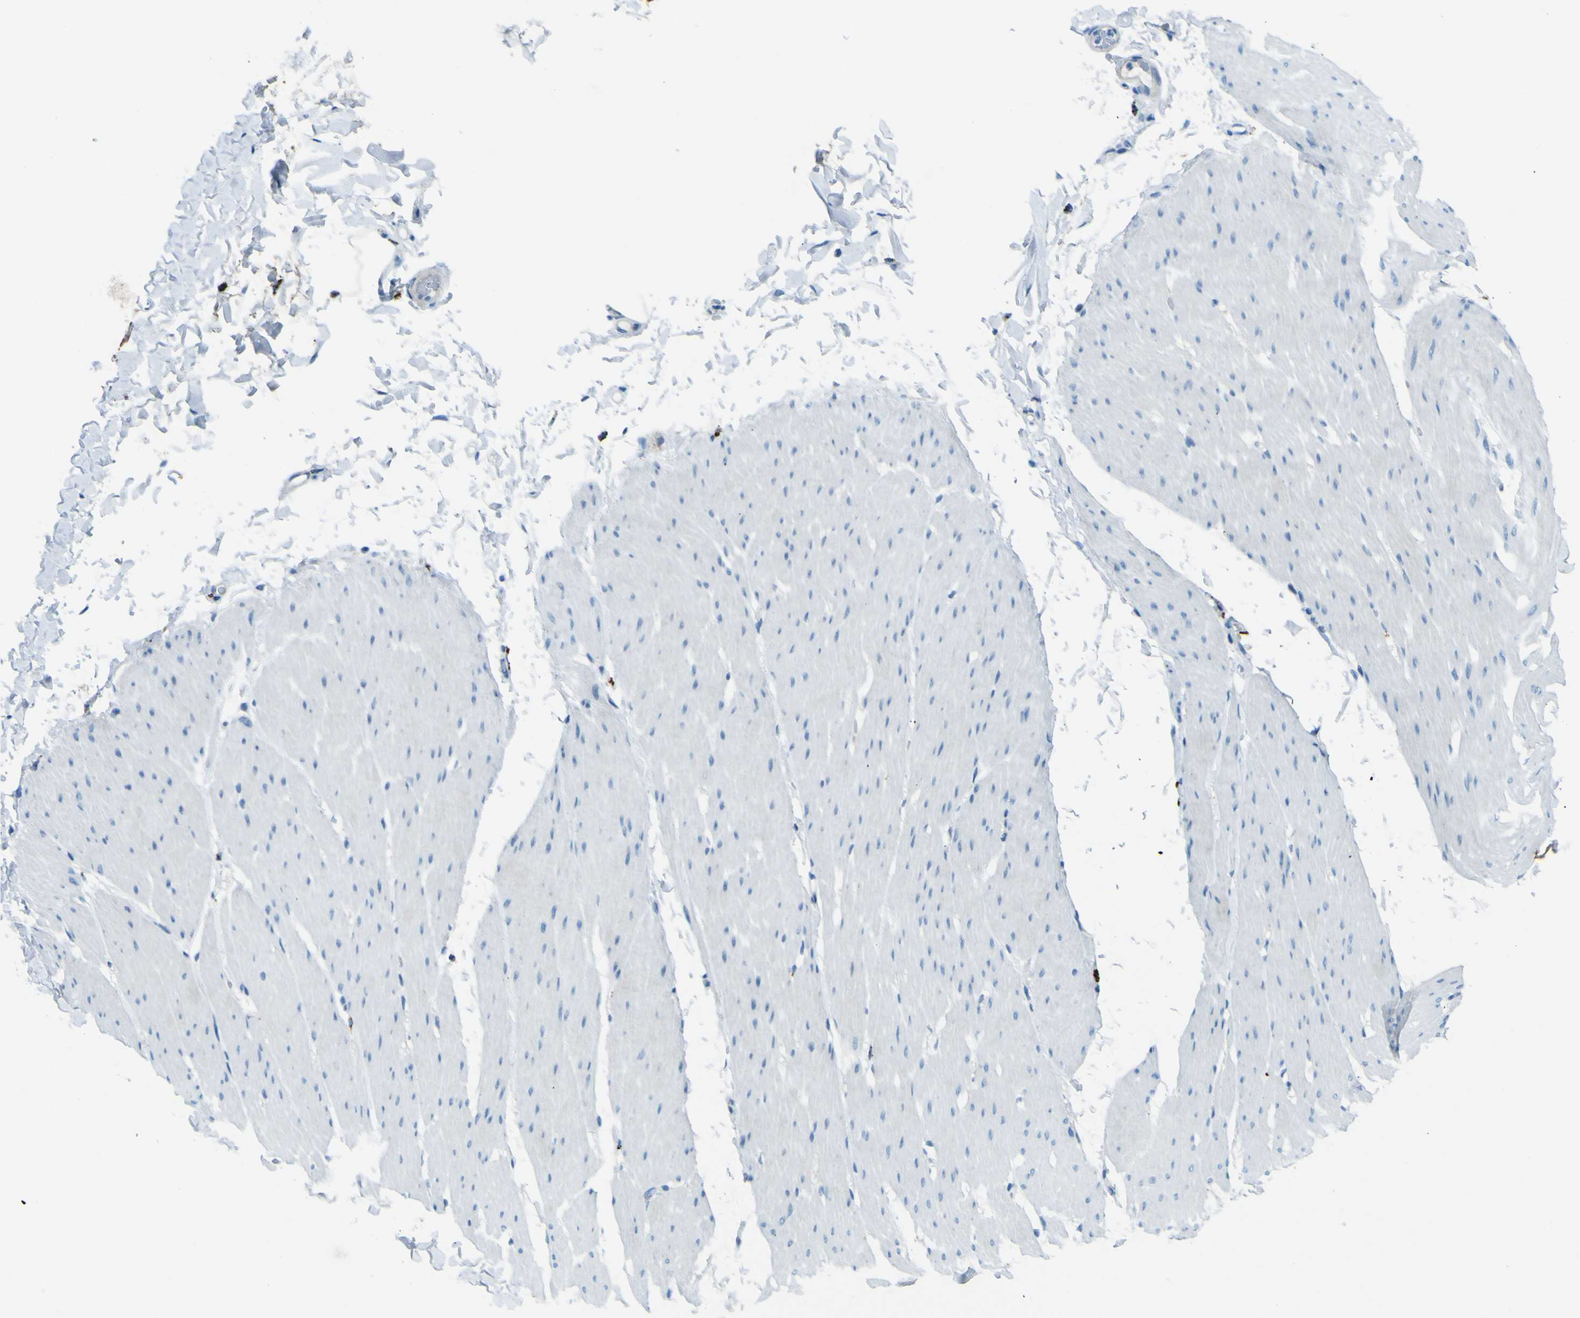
{"staining": {"intensity": "negative", "quantity": "none", "location": "none"}, "tissue": "smooth muscle", "cell_type": "Smooth muscle cells", "image_type": "normal", "snomed": [{"axis": "morphology", "description": "Normal tissue, NOS"}, {"axis": "topography", "description": "Smooth muscle"}, {"axis": "topography", "description": "Colon"}], "caption": "Micrograph shows no protein expression in smooth muscle cells of unremarkable smooth muscle. (DAB immunohistochemistry (IHC) with hematoxylin counter stain).", "gene": "PDE9A", "patient": {"sex": "male", "age": 67}}